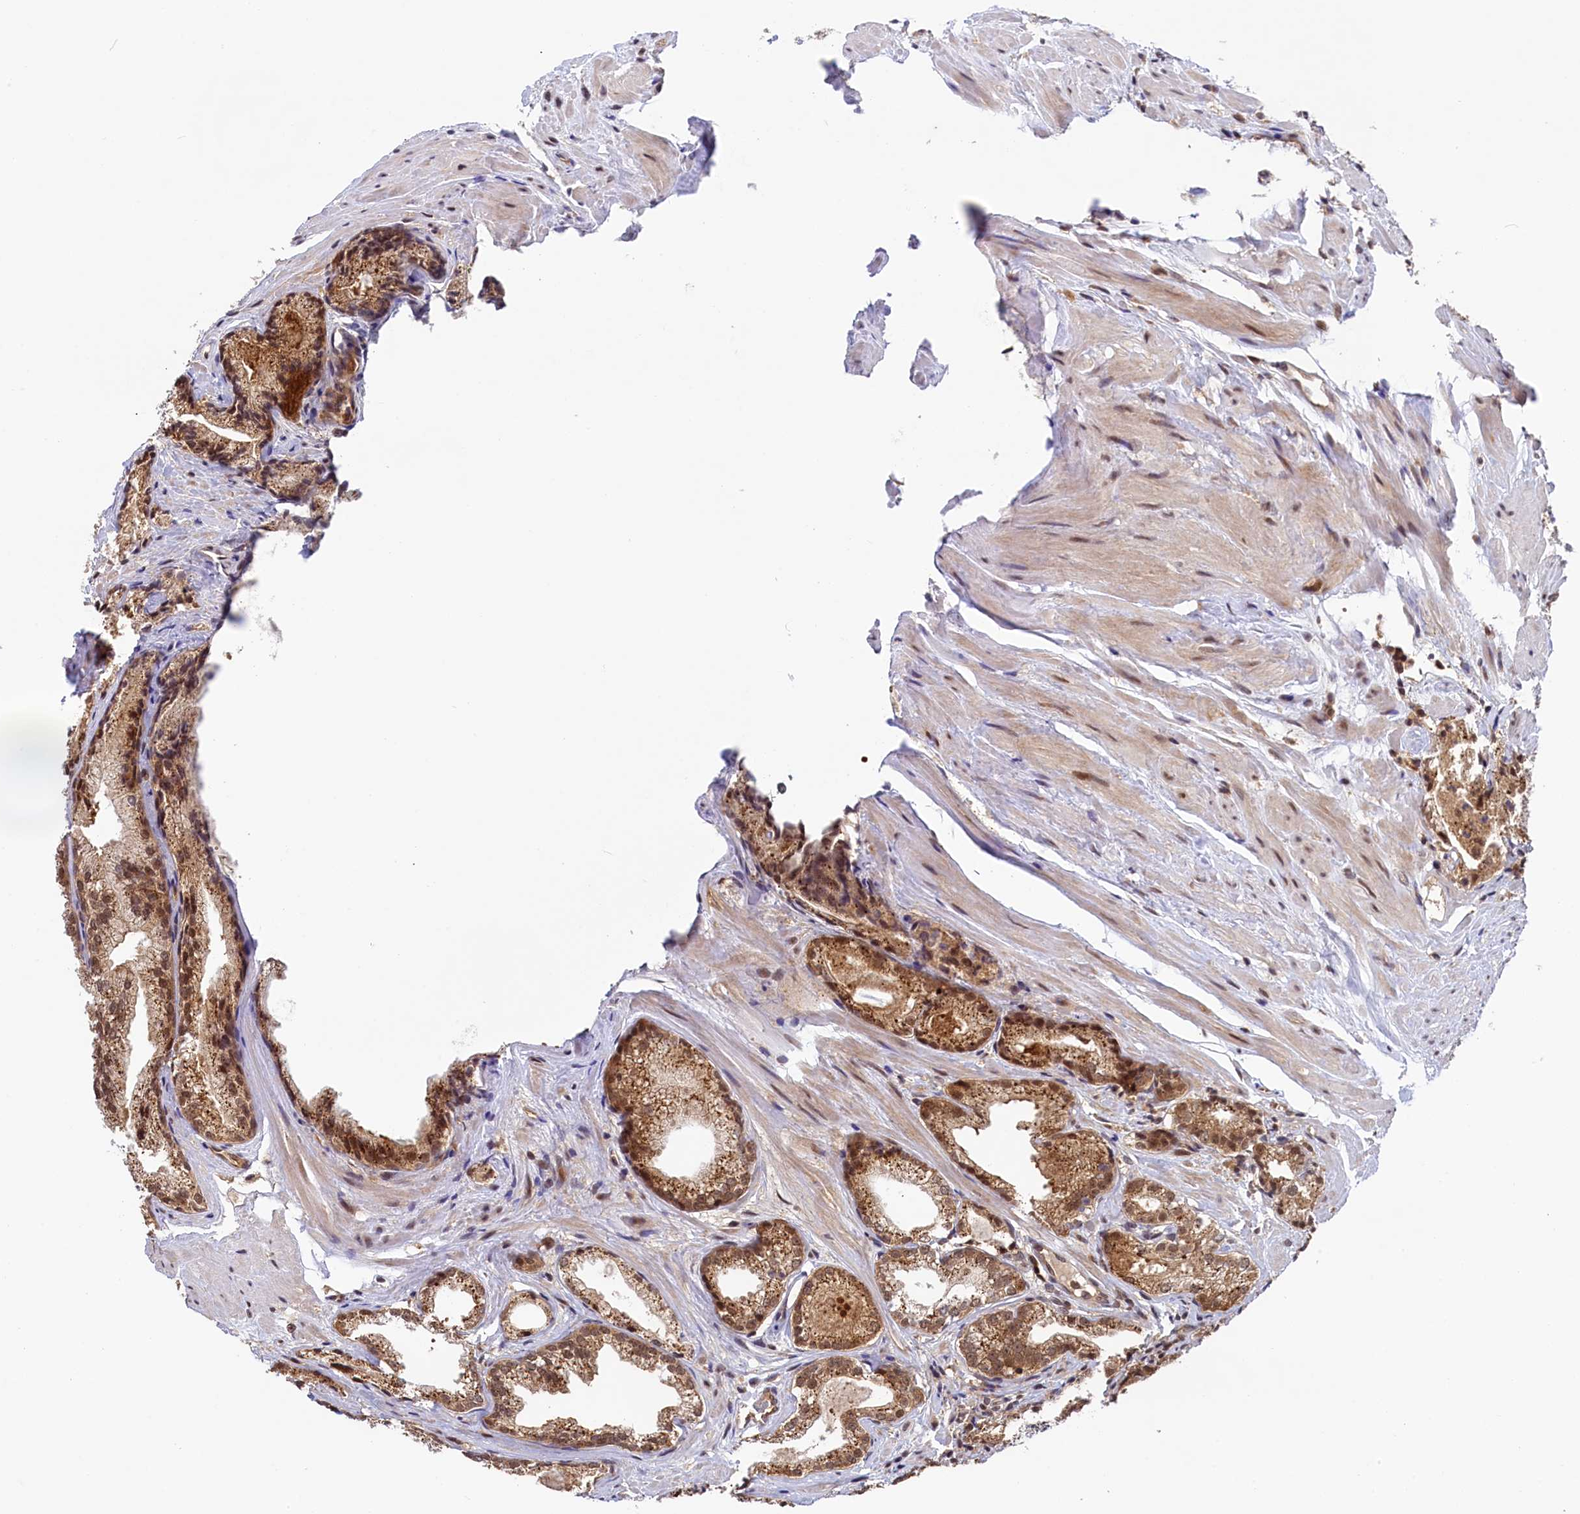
{"staining": {"intensity": "moderate", "quantity": ">75%", "location": "cytoplasmic/membranous"}, "tissue": "prostate cancer", "cell_type": "Tumor cells", "image_type": "cancer", "snomed": [{"axis": "morphology", "description": "Adenocarcinoma, Low grade"}, {"axis": "topography", "description": "Prostate"}], "caption": "An image of human prostate cancer stained for a protein exhibits moderate cytoplasmic/membranous brown staining in tumor cells.", "gene": "SLC7A6OS", "patient": {"sex": "male", "age": 54}}